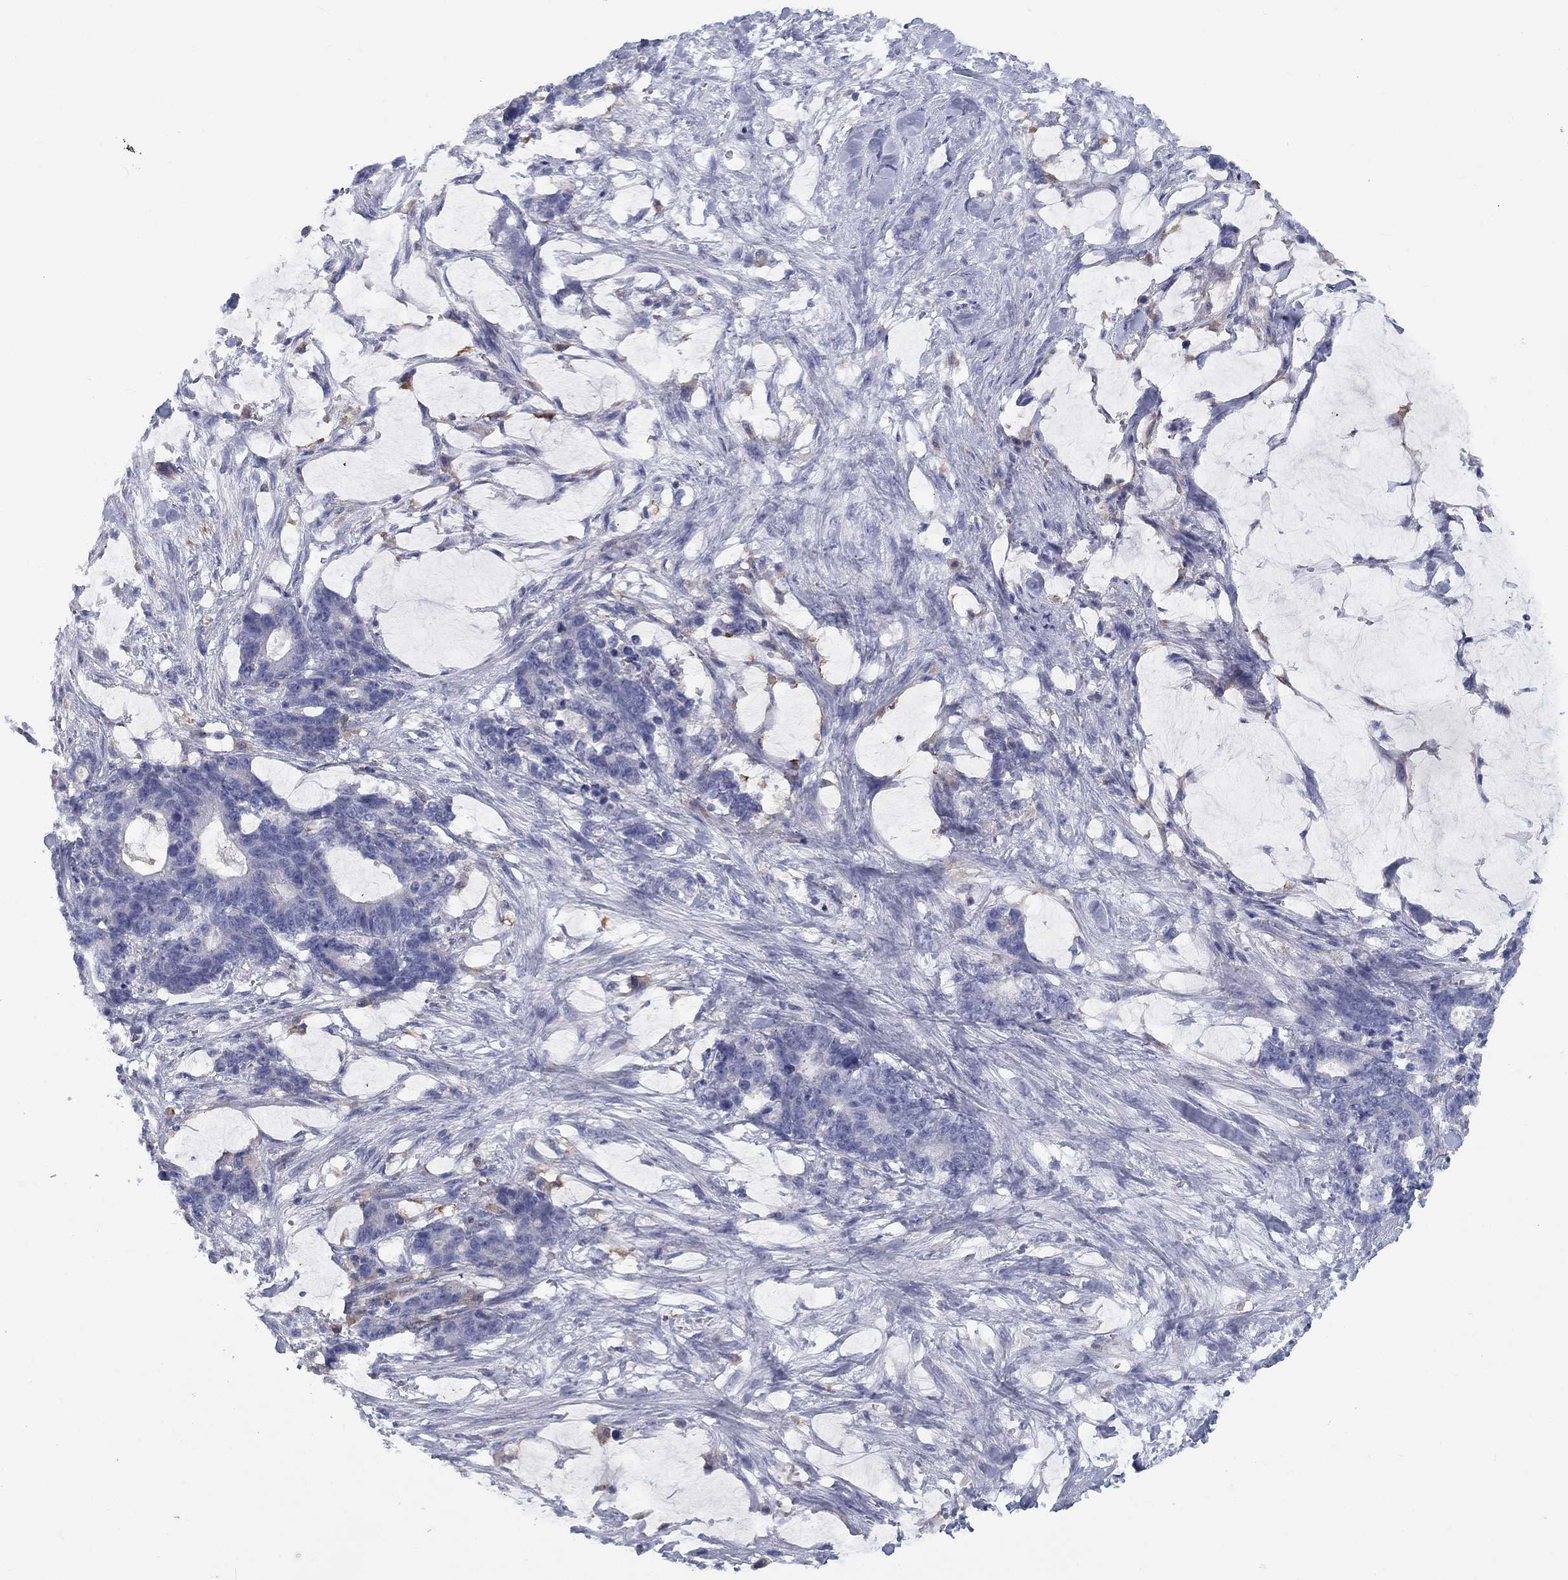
{"staining": {"intensity": "negative", "quantity": "none", "location": "none"}, "tissue": "stomach cancer", "cell_type": "Tumor cells", "image_type": "cancer", "snomed": [{"axis": "morphology", "description": "Normal tissue, NOS"}, {"axis": "morphology", "description": "Adenocarcinoma, NOS"}, {"axis": "topography", "description": "Stomach"}], "caption": "The micrograph demonstrates no staining of tumor cells in stomach cancer.", "gene": "CALB1", "patient": {"sex": "female", "age": 64}}